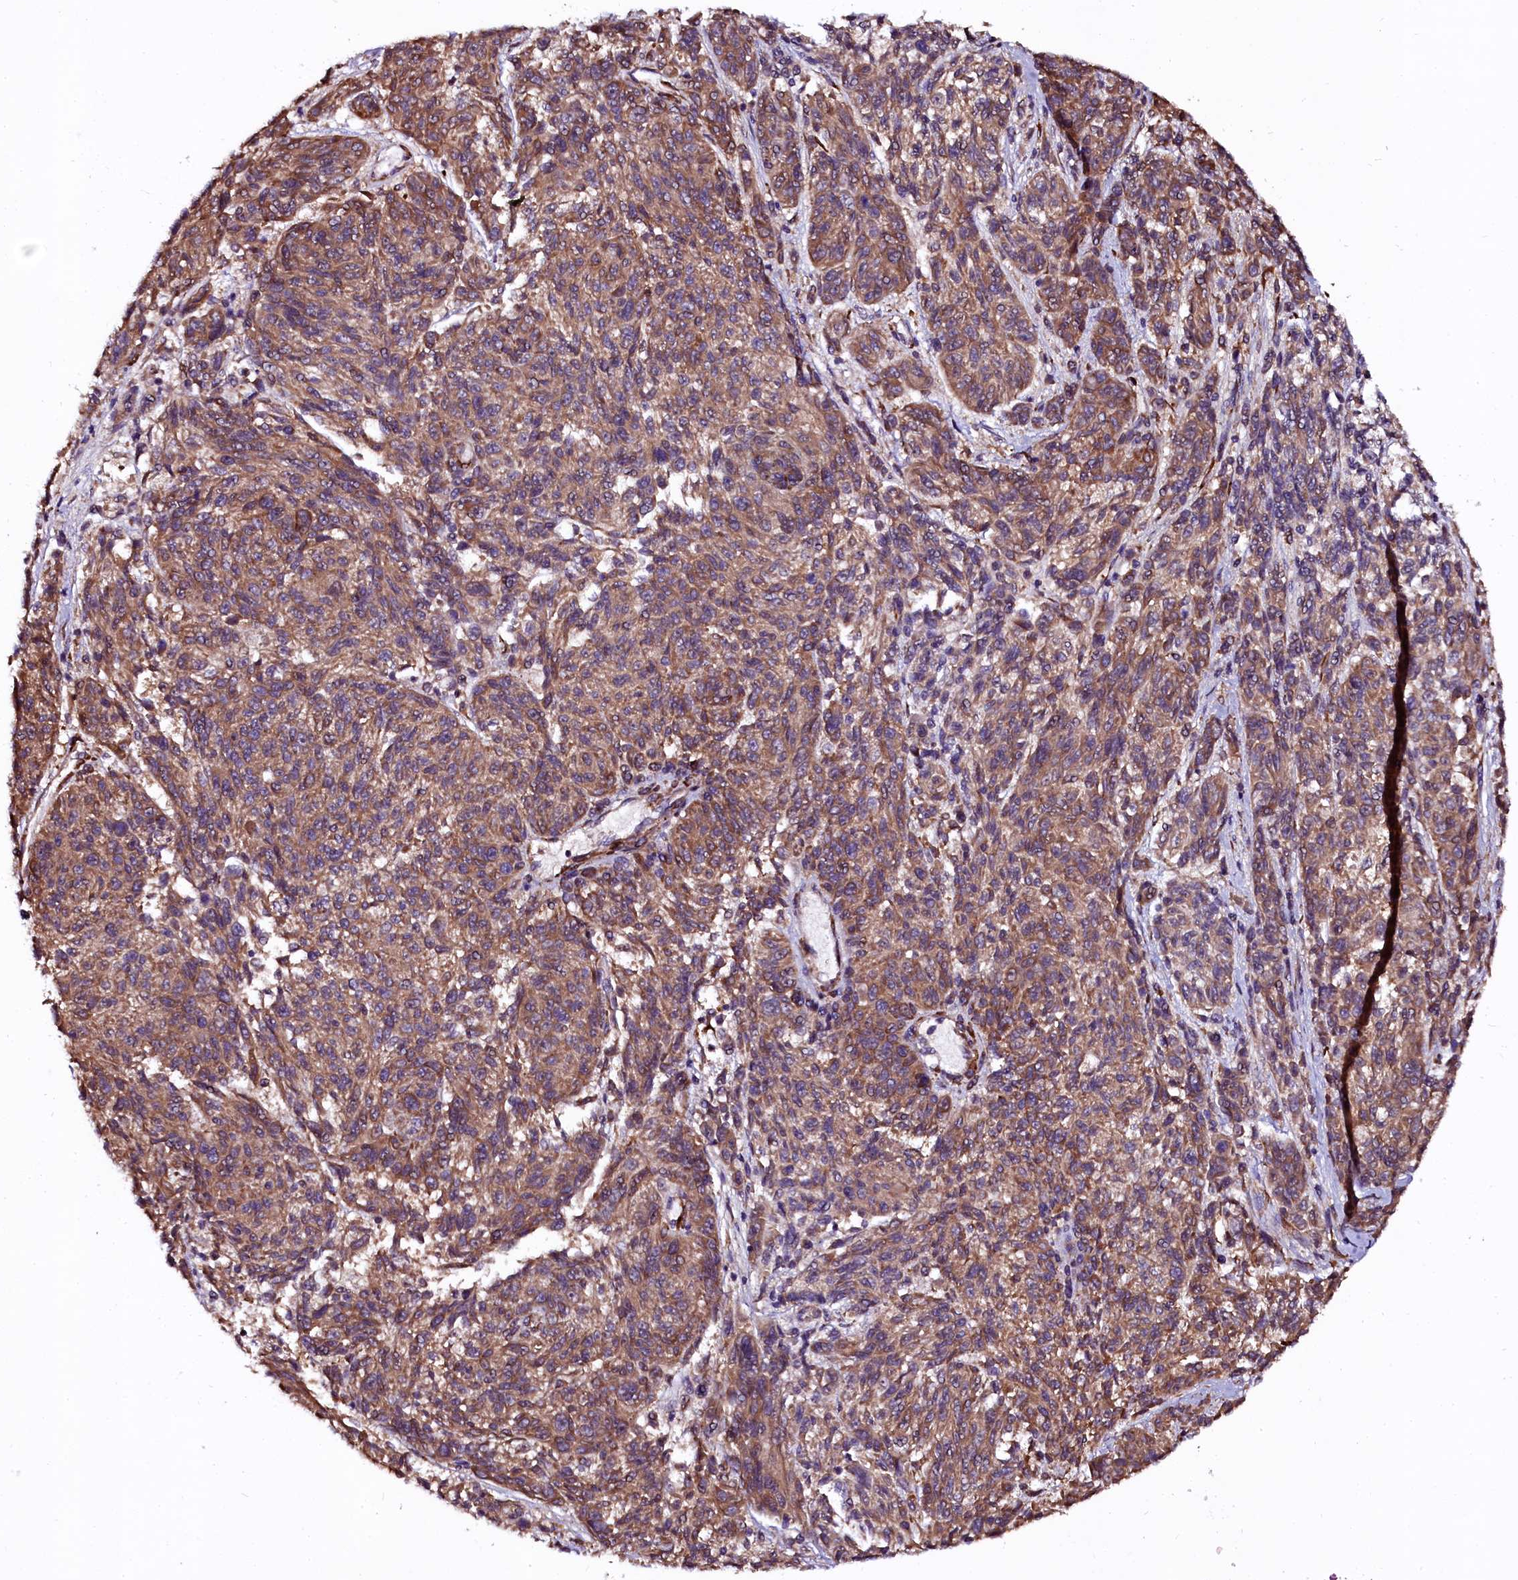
{"staining": {"intensity": "moderate", "quantity": ">75%", "location": "cytoplasmic/membranous"}, "tissue": "melanoma", "cell_type": "Tumor cells", "image_type": "cancer", "snomed": [{"axis": "morphology", "description": "Malignant melanoma, NOS"}, {"axis": "topography", "description": "Skin"}], "caption": "A brown stain shows moderate cytoplasmic/membranous staining of a protein in malignant melanoma tumor cells.", "gene": "N4BP1", "patient": {"sex": "male", "age": 53}}